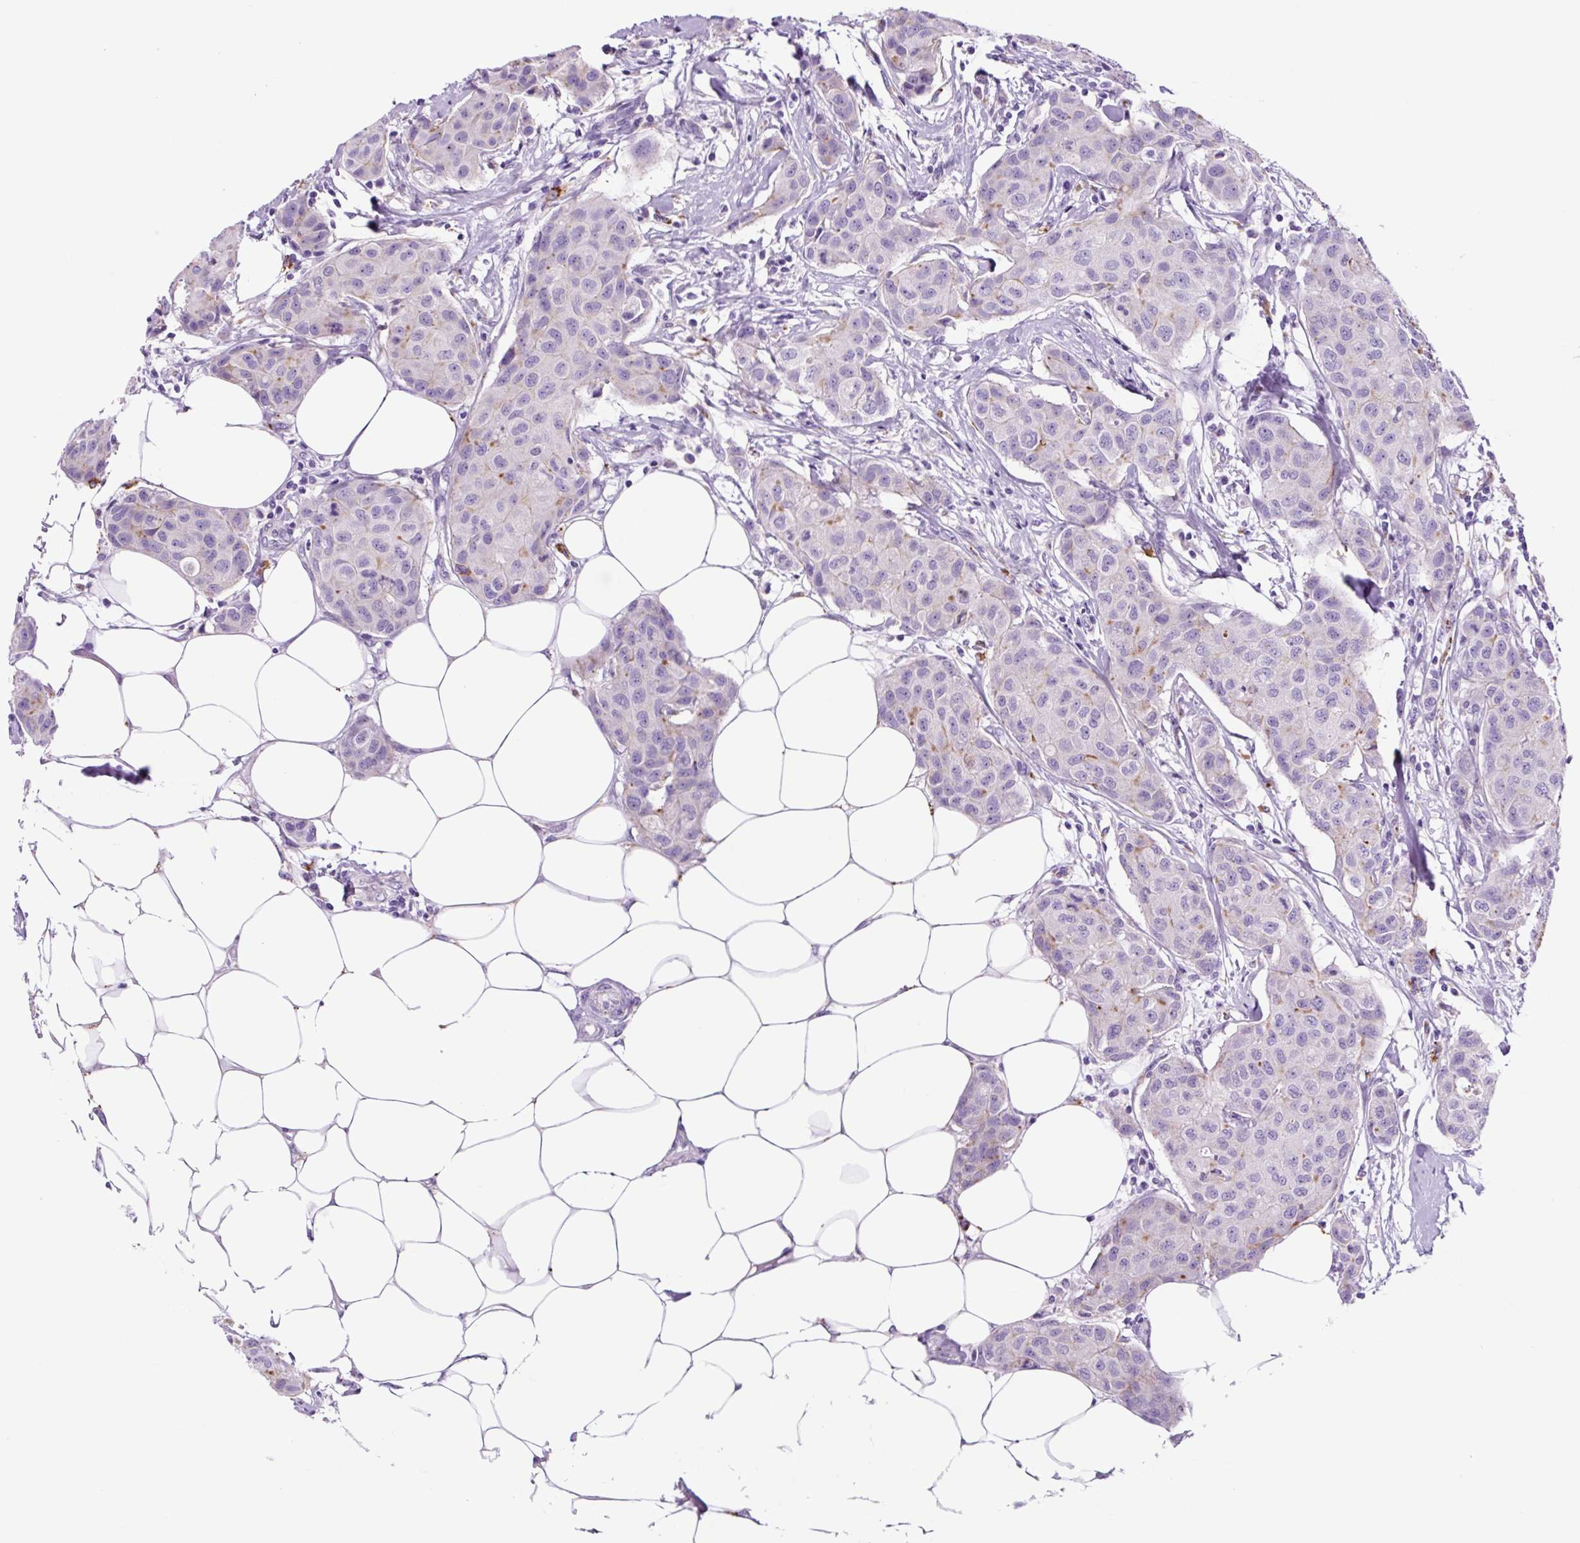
{"staining": {"intensity": "negative", "quantity": "none", "location": "none"}, "tissue": "breast cancer", "cell_type": "Tumor cells", "image_type": "cancer", "snomed": [{"axis": "morphology", "description": "Duct carcinoma"}, {"axis": "topography", "description": "Breast"}, {"axis": "topography", "description": "Lymph node"}], "caption": "This is an immunohistochemistry micrograph of human breast cancer (invasive ductal carcinoma). There is no positivity in tumor cells.", "gene": "LCN10", "patient": {"sex": "female", "age": 80}}